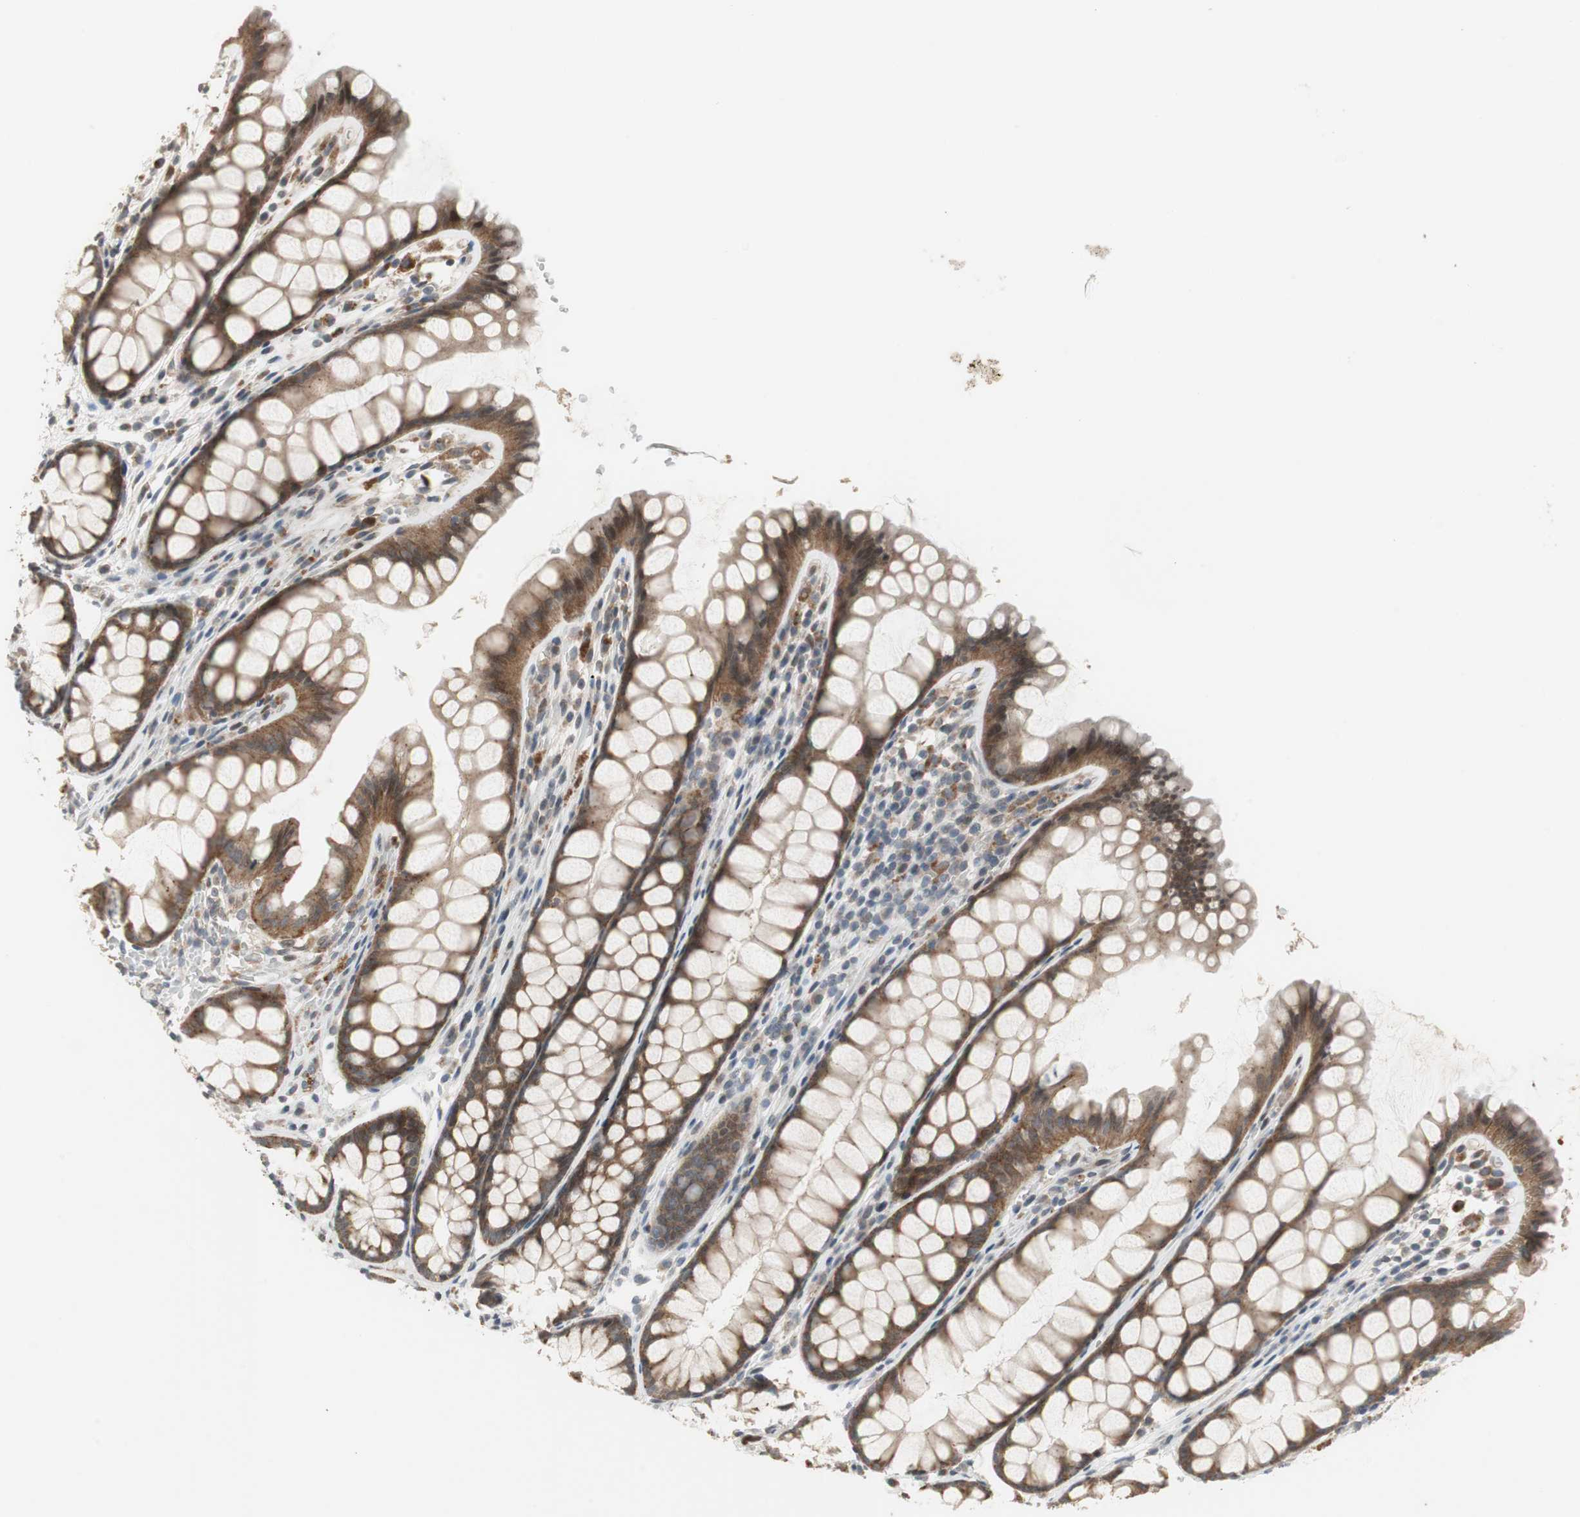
{"staining": {"intensity": "weak", "quantity": ">75%", "location": "cytoplasmic/membranous"}, "tissue": "colon", "cell_type": "Endothelial cells", "image_type": "normal", "snomed": [{"axis": "morphology", "description": "Normal tissue, NOS"}, {"axis": "topography", "description": "Colon"}], "caption": "An IHC histopathology image of unremarkable tissue is shown. Protein staining in brown shows weak cytoplasmic/membranous positivity in colon within endothelial cells. Using DAB (3,3'-diaminobenzidine) (brown) and hematoxylin (blue) stains, captured at high magnification using brightfield microscopy.", "gene": "SNX4", "patient": {"sex": "female", "age": 55}}